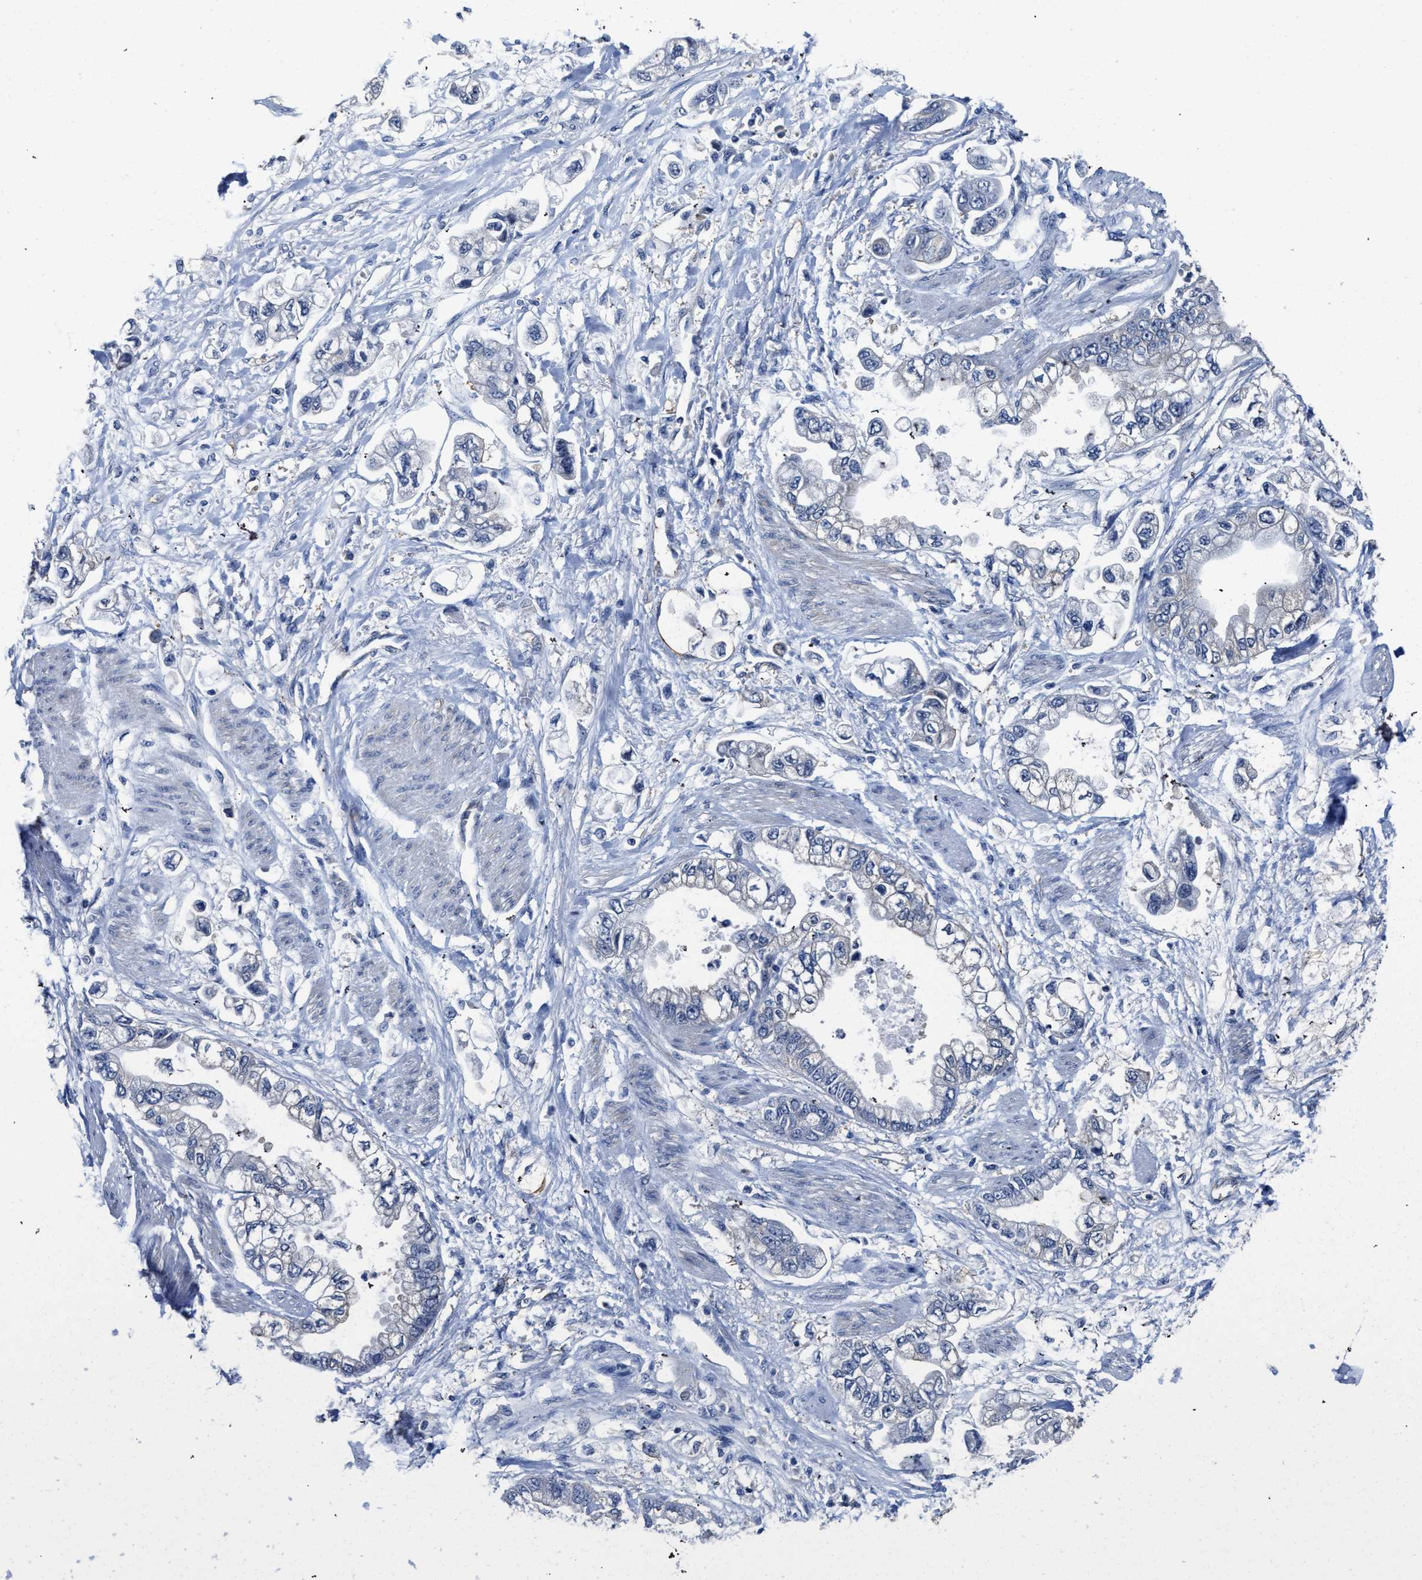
{"staining": {"intensity": "negative", "quantity": "none", "location": "none"}, "tissue": "stomach cancer", "cell_type": "Tumor cells", "image_type": "cancer", "snomed": [{"axis": "morphology", "description": "Normal tissue, NOS"}, {"axis": "morphology", "description": "Adenocarcinoma, NOS"}, {"axis": "topography", "description": "Stomach"}], "caption": "Tumor cells show no significant protein expression in stomach cancer (adenocarcinoma). (DAB (3,3'-diaminobenzidine) immunohistochemistry (IHC) visualized using brightfield microscopy, high magnification).", "gene": "C22orf42", "patient": {"sex": "male", "age": 62}}